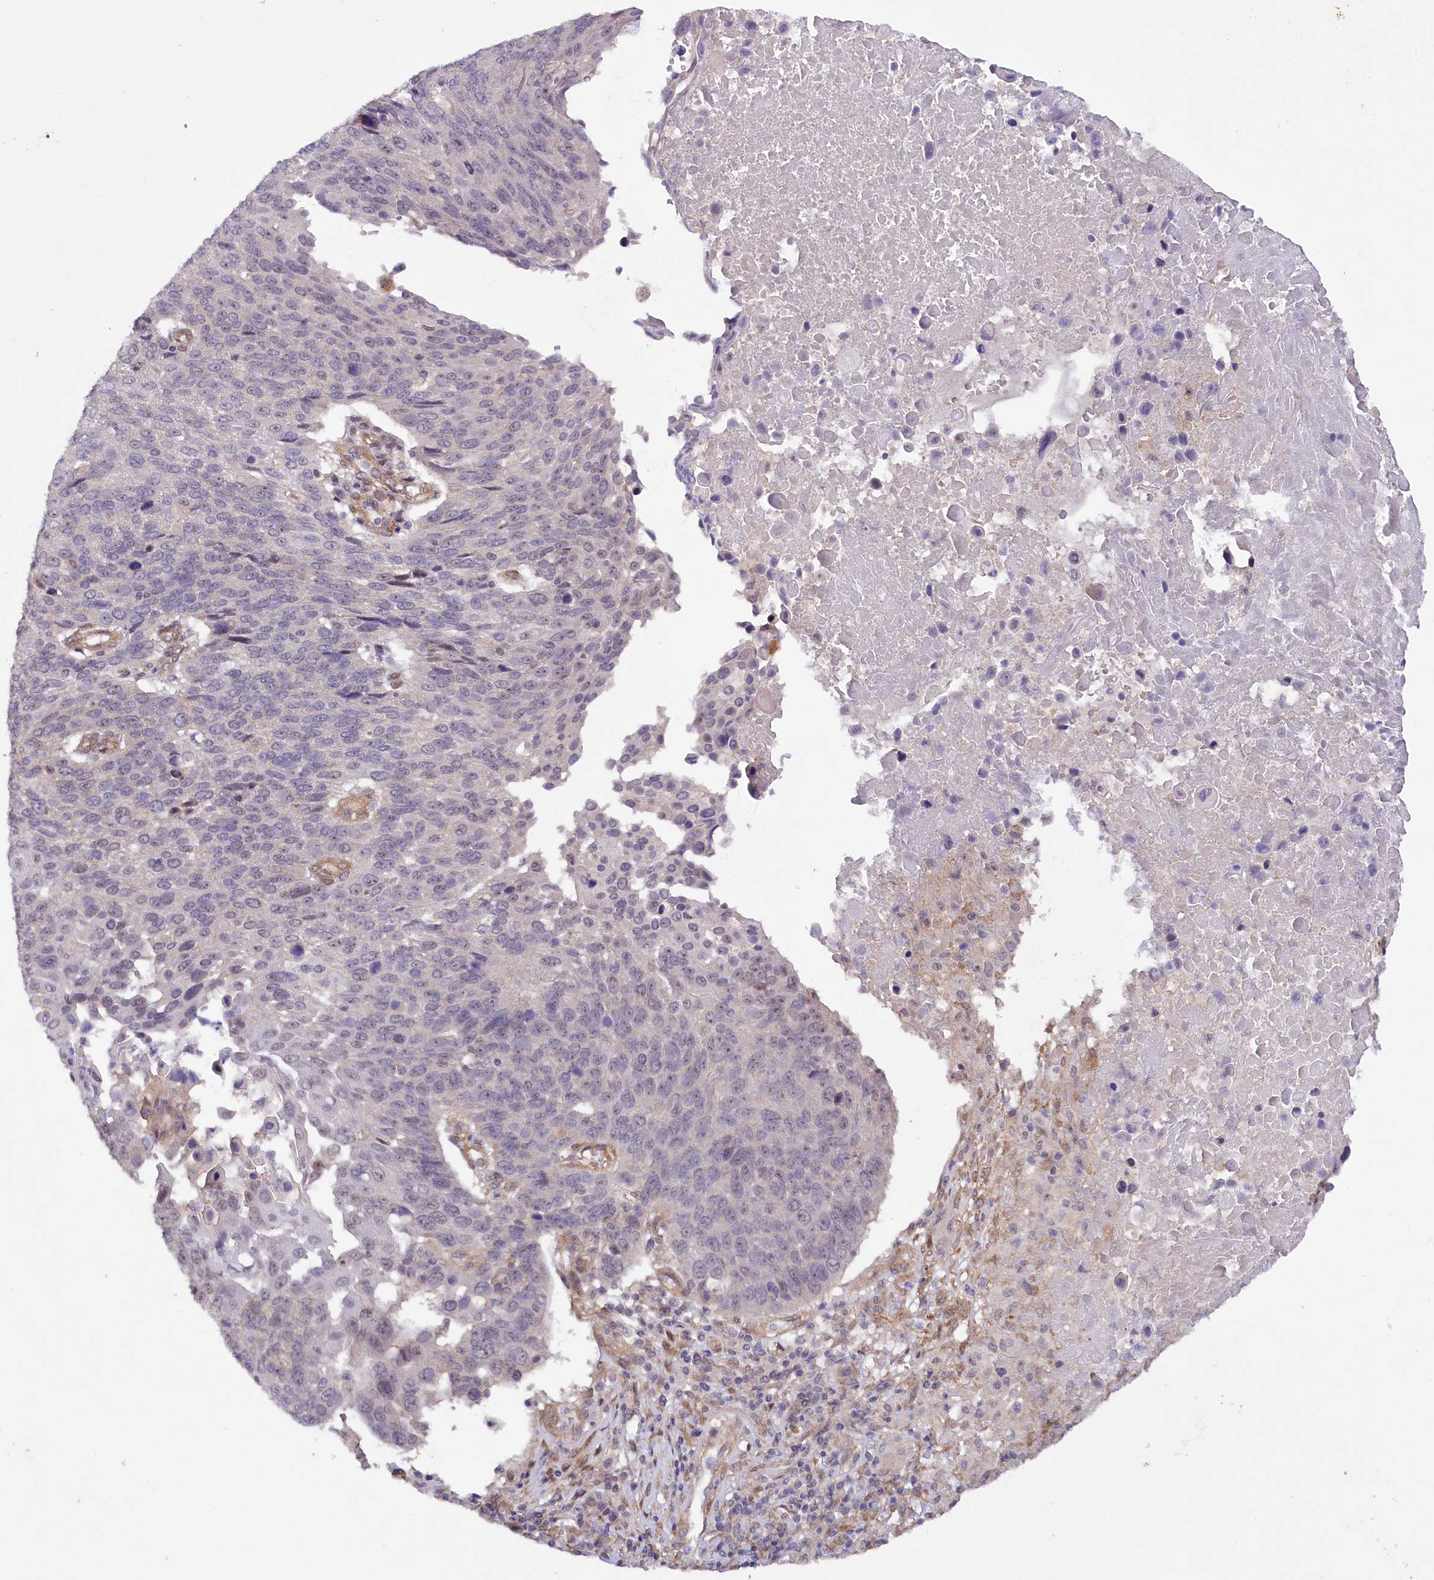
{"staining": {"intensity": "negative", "quantity": "none", "location": "none"}, "tissue": "lung cancer", "cell_type": "Tumor cells", "image_type": "cancer", "snomed": [{"axis": "morphology", "description": "Squamous cell carcinoma, NOS"}, {"axis": "topography", "description": "Lung"}], "caption": "This image is of squamous cell carcinoma (lung) stained with IHC to label a protein in brown with the nuclei are counter-stained blue. There is no staining in tumor cells.", "gene": "PHLDB1", "patient": {"sex": "male", "age": 66}}